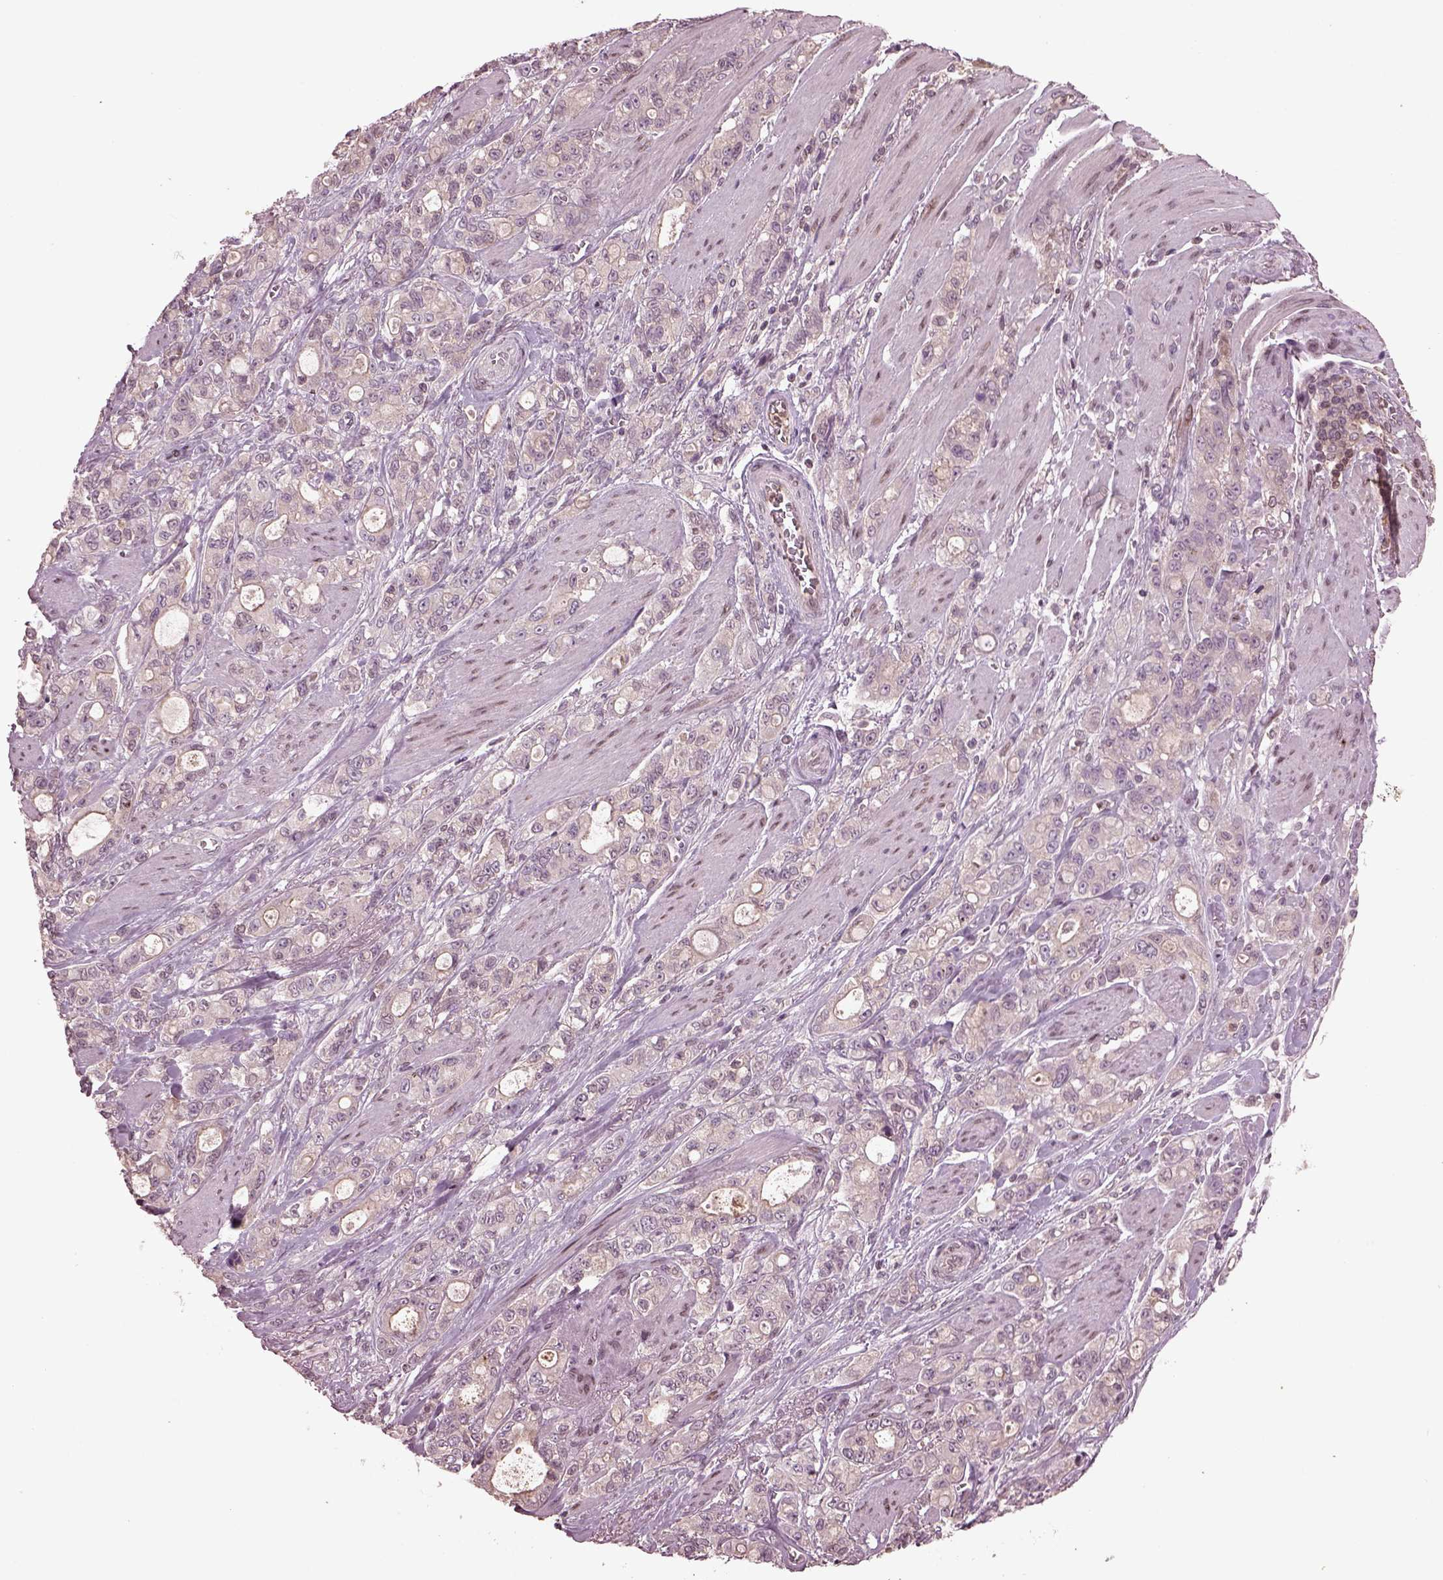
{"staining": {"intensity": "negative", "quantity": "none", "location": "none"}, "tissue": "stomach cancer", "cell_type": "Tumor cells", "image_type": "cancer", "snomed": [{"axis": "morphology", "description": "Adenocarcinoma, NOS"}, {"axis": "topography", "description": "Stomach"}], "caption": "Immunohistochemistry of stomach cancer (adenocarcinoma) exhibits no positivity in tumor cells. (Immunohistochemistry, brightfield microscopy, high magnification).", "gene": "PTX4", "patient": {"sex": "male", "age": 63}}